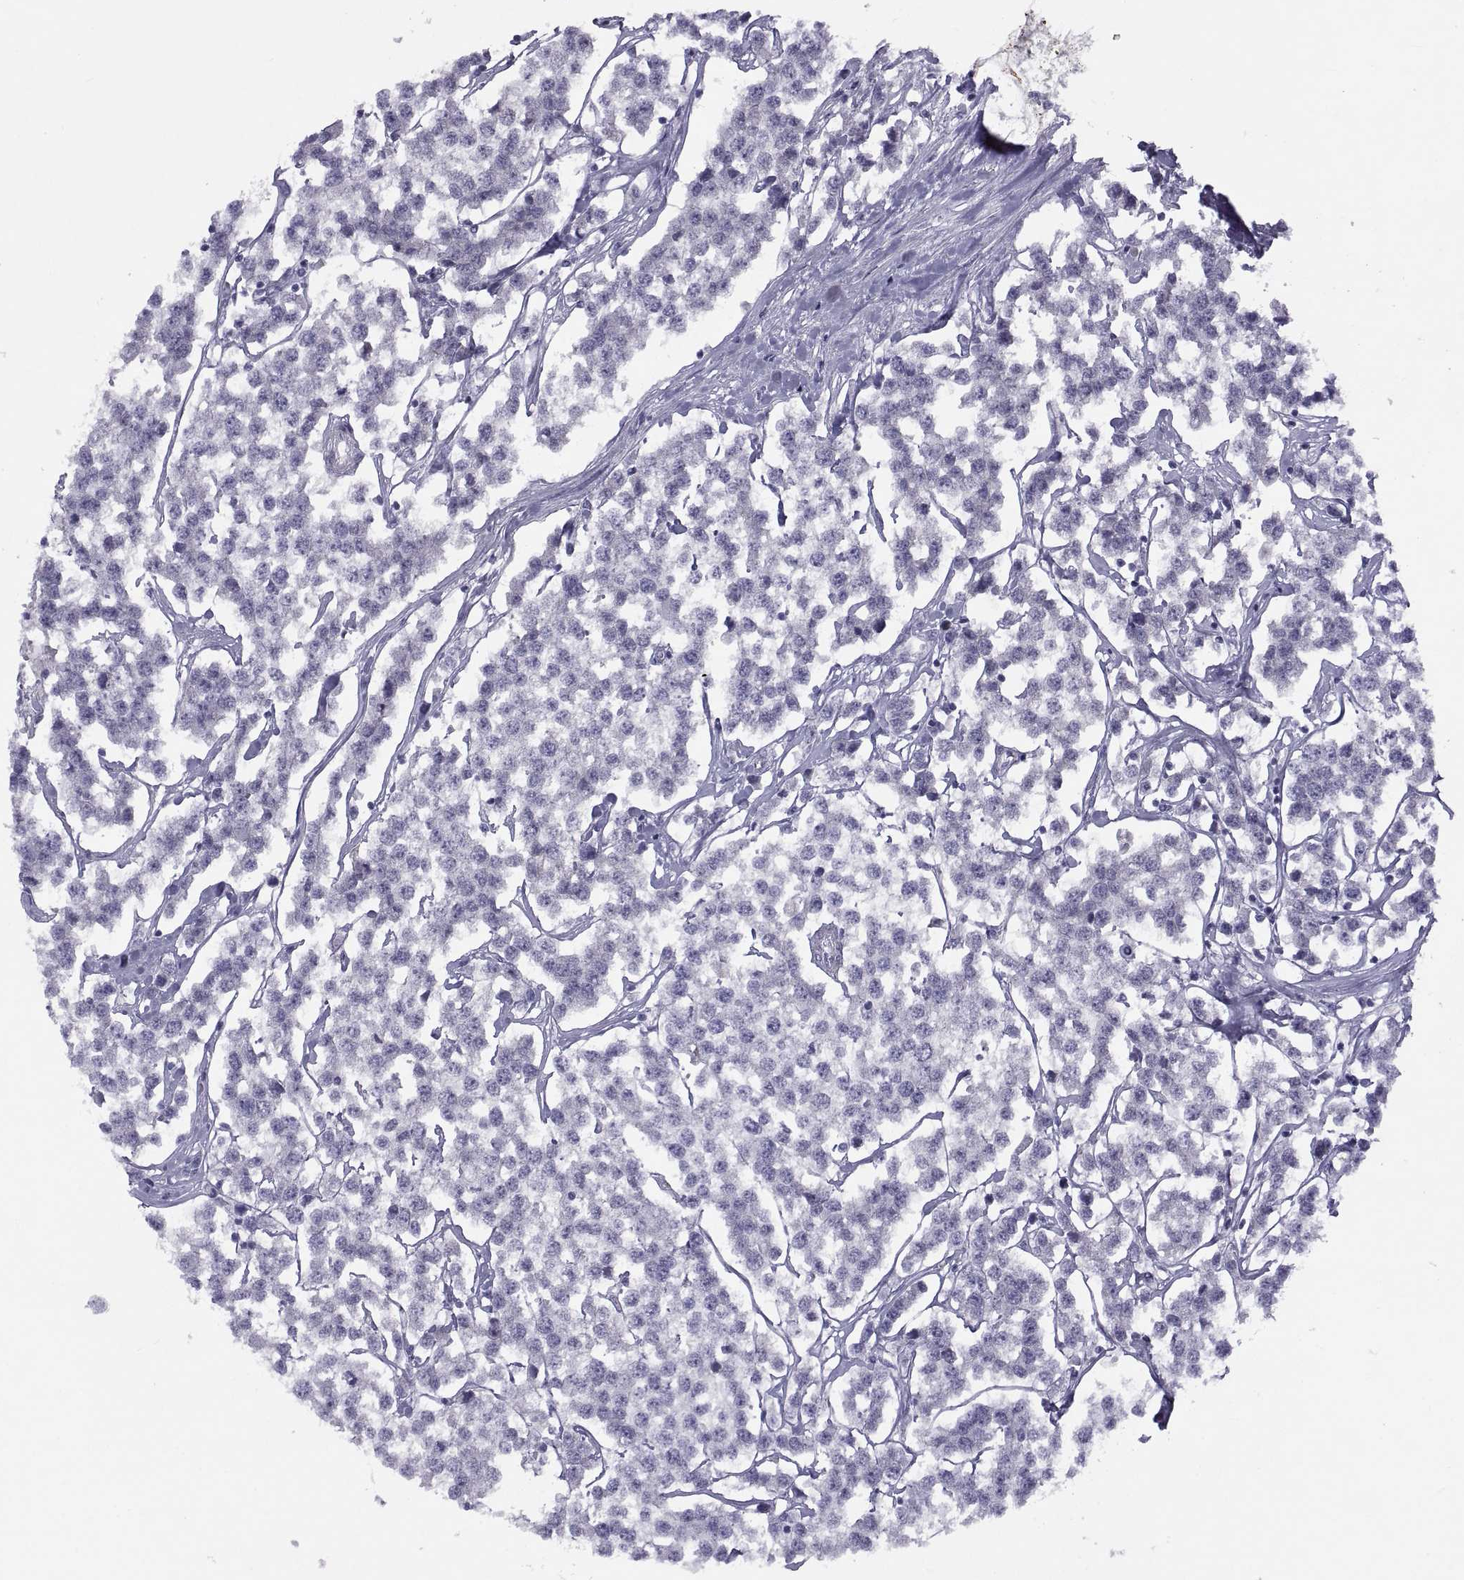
{"staining": {"intensity": "negative", "quantity": "none", "location": "none"}, "tissue": "testis cancer", "cell_type": "Tumor cells", "image_type": "cancer", "snomed": [{"axis": "morphology", "description": "Seminoma, NOS"}, {"axis": "topography", "description": "Testis"}], "caption": "Tumor cells show no significant staining in testis seminoma.", "gene": "TMEM158", "patient": {"sex": "male", "age": 59}}